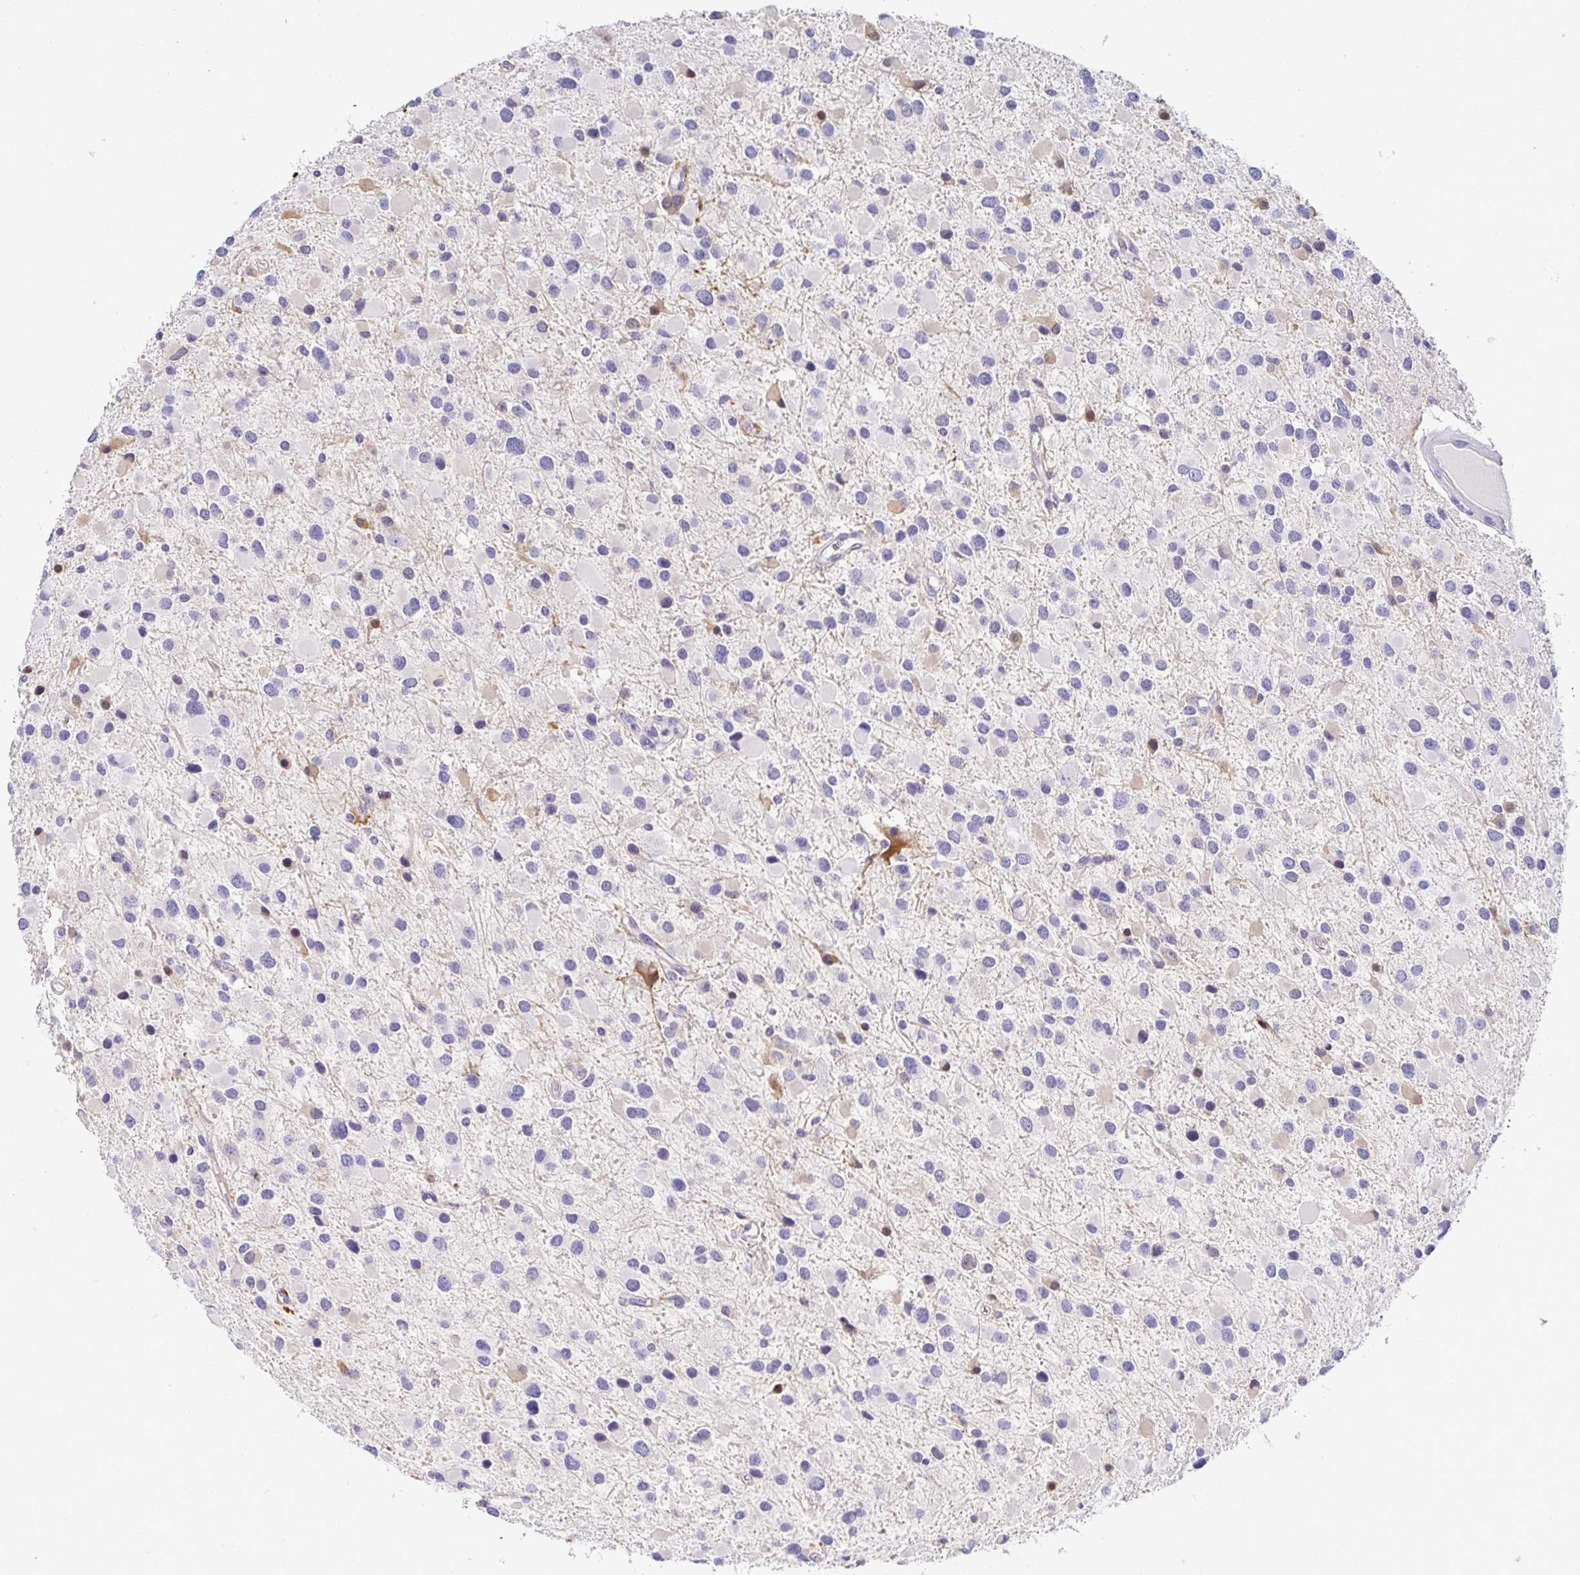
{"staining": {"intensity": "negative", "quantity": "none", "location": "none"}, "tissue": "glioma", "cell_type": "Tumor cells", "image_type": "cancer", "snomed": [{"axis": "morphology", "description": "Glioma, malignant, Low grade"}, {"axis": "topography", "description": "Brain"}], "caption": "Protein analysis of glioma exhibits no significant expression in tumor cells.", "gene": "TMEM241", "patient": {"sex": "female", "age": 32}}